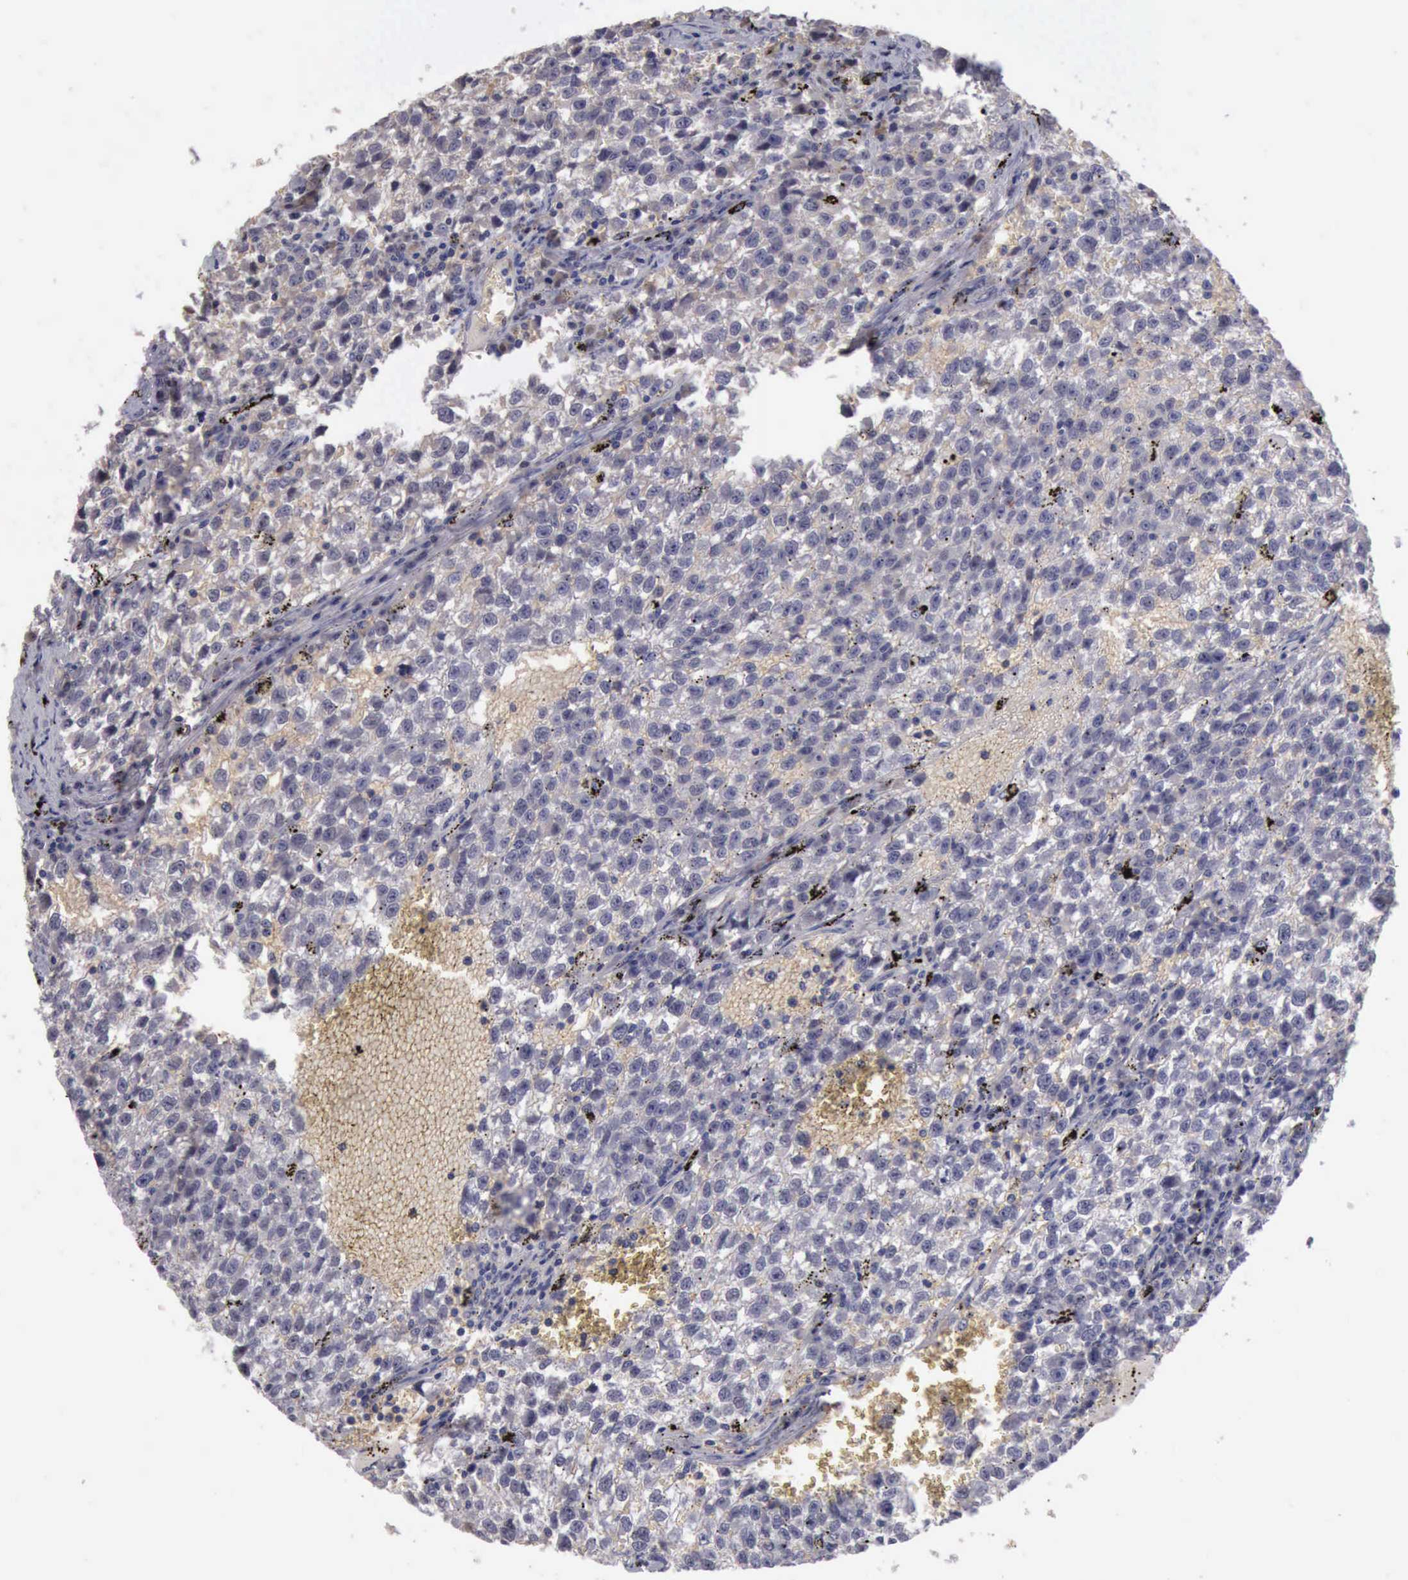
{"staining": {"intensity": "weak", "quantity": ">75%", "location": "cytoplasmic/membranous"}, "tissue": "testis cancer", "cell_type": "Tumor cells", "image_type": "cancer", "snomed": [{"axis": "morphology", "description": "Seminoma, NOS"}, {"axis": "topography", "description": "Testis"}], "caption": "The photomicrograph exhibits immunohistochemical staining of seminoma (testis). There is weak cytoplasmic/membranous staining is present in about >75% of tumor cells.", "gene": "CEP128", "patient": {"sex": "male", "age": 35}}